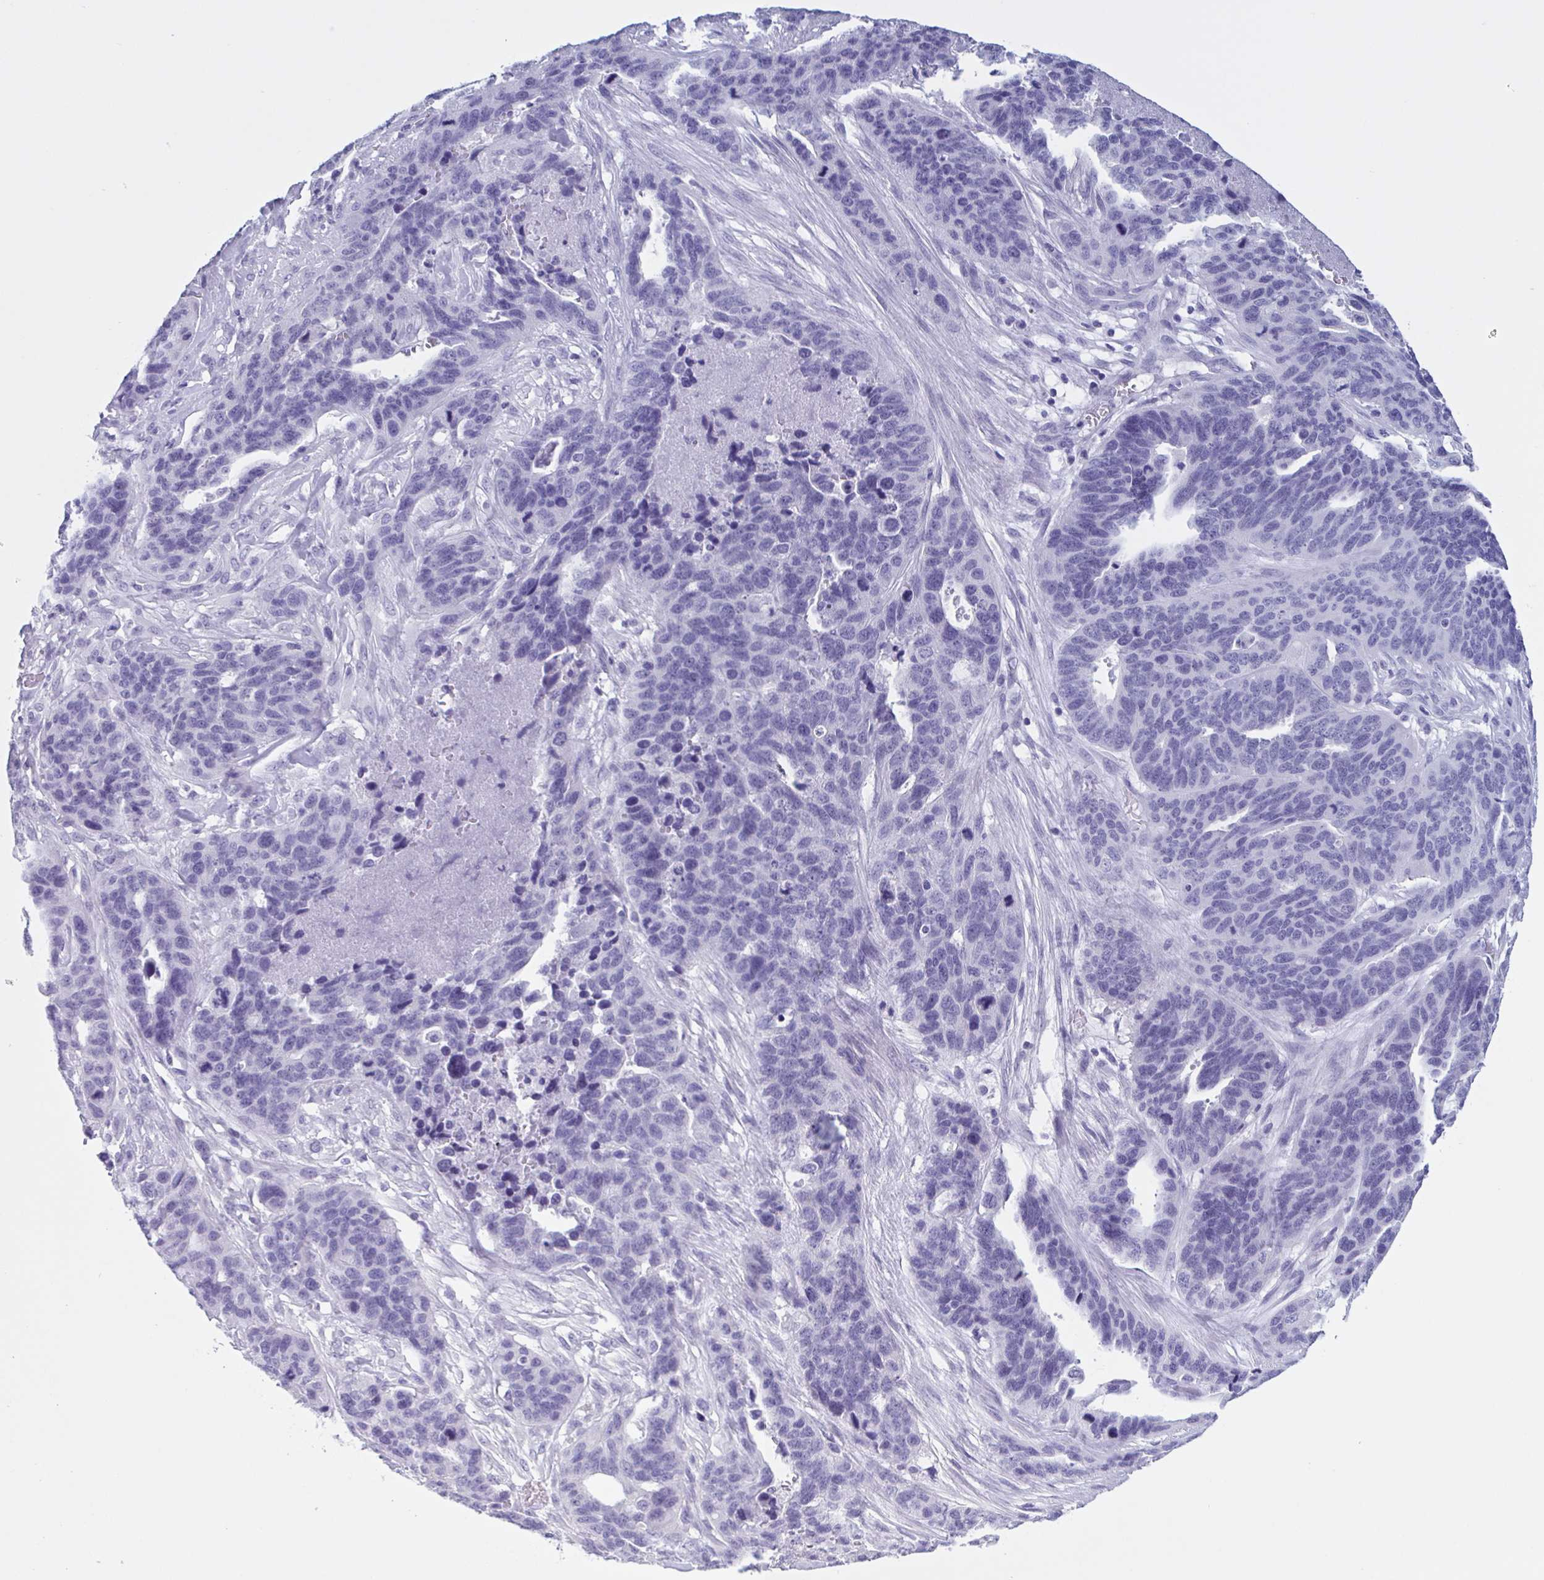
{"staining": {"intensity": "negative", "quantity": "none", "location": "none"}, "tissue": "ovarian cancer", "cell_type": "Tumor cells", "image_type": "cancer", "snomed": [{"axis": "morphology", "description": "Cystadenocarcinoma, serous, NOS"}, {"axis": "topography", "description": "Ovary"}], "caption": "This is an immunohistochemistry (IHC) image of ovarian cancer (serous cystadenocarcinoma). There is no positivity in tumor cells.", "gene": "INAFM1", "patient": {"sex": "female", "age": 64}}